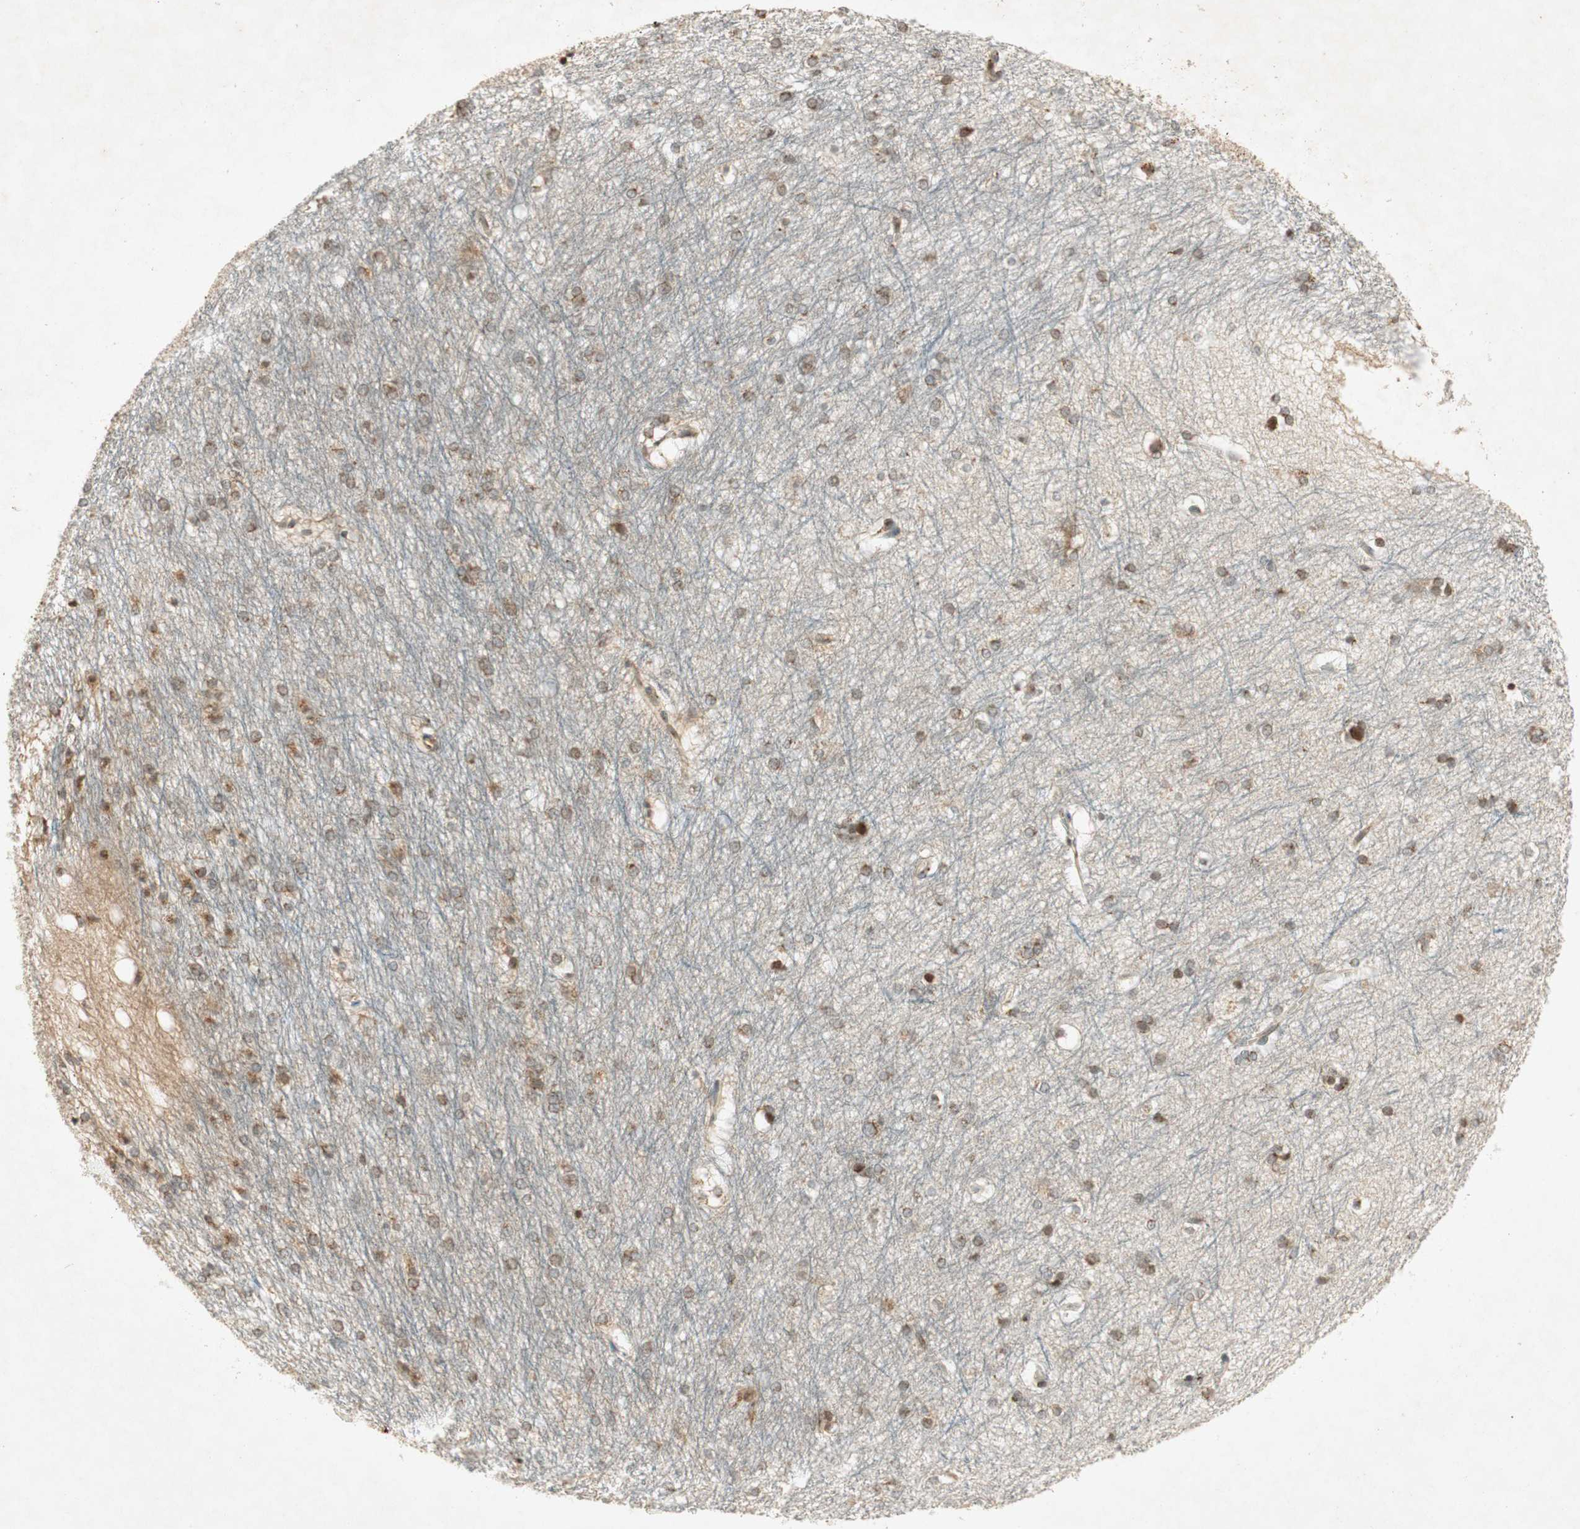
{"staining": {"intensity": "weak", "quantity": "25%-75%", "location": "cytoplasmic/membranous"}, "tissue": "hippocampus", "cell_type": "Glial cells", "image_type": "normal", "snomed": [{"axis": "morphology", "description": "Normal tissue, NOS"}, {"axis": "topography", "description": "Hippocampus"}], "caption": "IHC of normal hippocampus displays low levels of weak cytoplasmic/membranous staining in approximately 25%-75% of glial cells. (DAB (3,3'-diaminobenzidine) IHC, brown staining for protein, blue staining for nuclei).", "gene": "NEO1", "patient": {"sex": "female", "age": 19}}